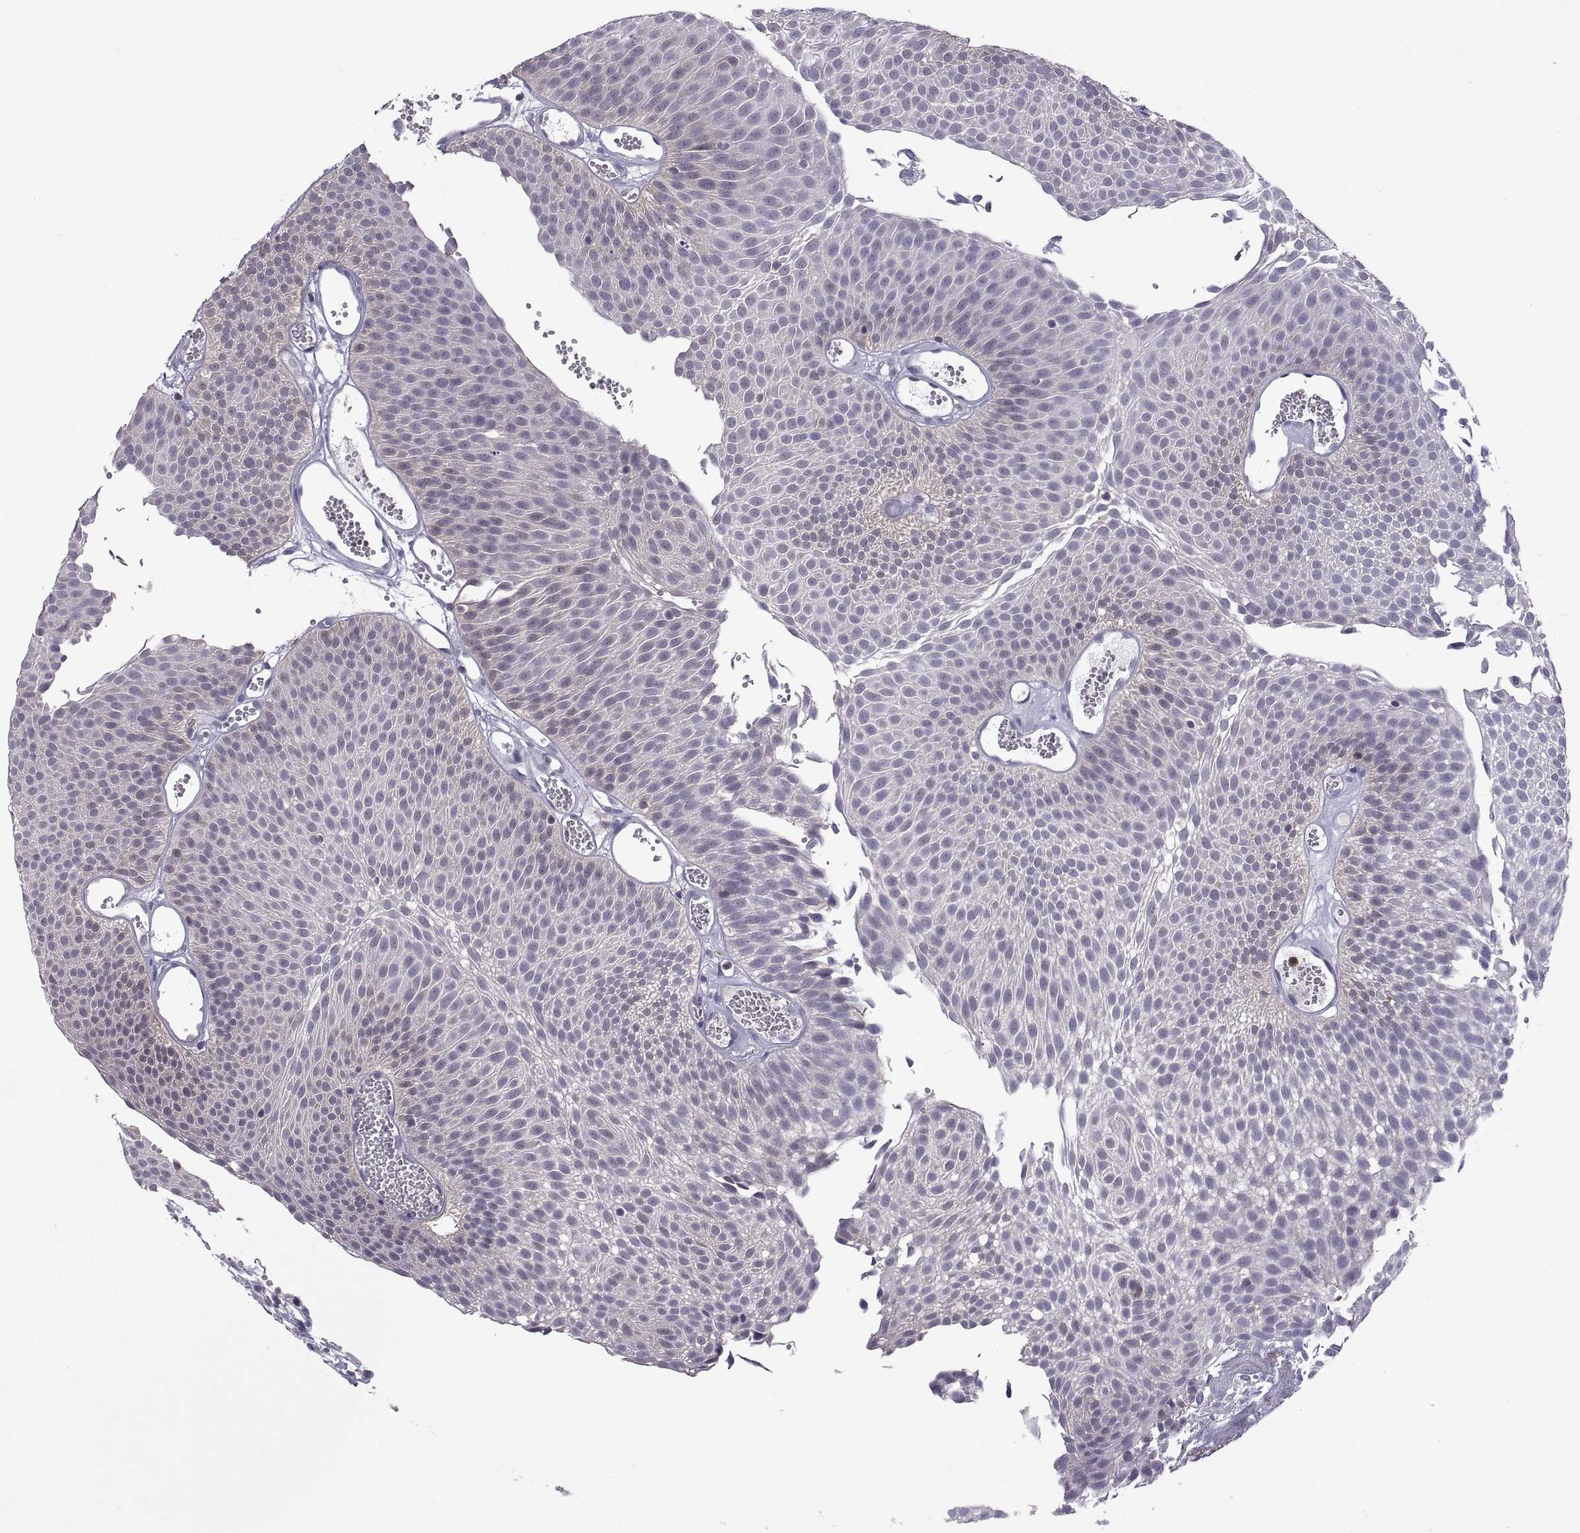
{"staining": {"intensity": "negative", "quantity": "none", "location": "none"}, "tissue": "urothelial cancer", "cell_type": "Tumor cells", "image_type": "cancer", "snomed": [{"axis": "morphology", "description": "Urothelial carcinoma, Low grade"}, {"axis": "topography", "description": "Urinary bladder"}], "caption": "Urothelial carcinoma (low-grade) was stained to show a protein in brown. There is no significant staining in tumor cells.", "gene": "FGF9", "patient": {"sex": "male", "age": 52}}